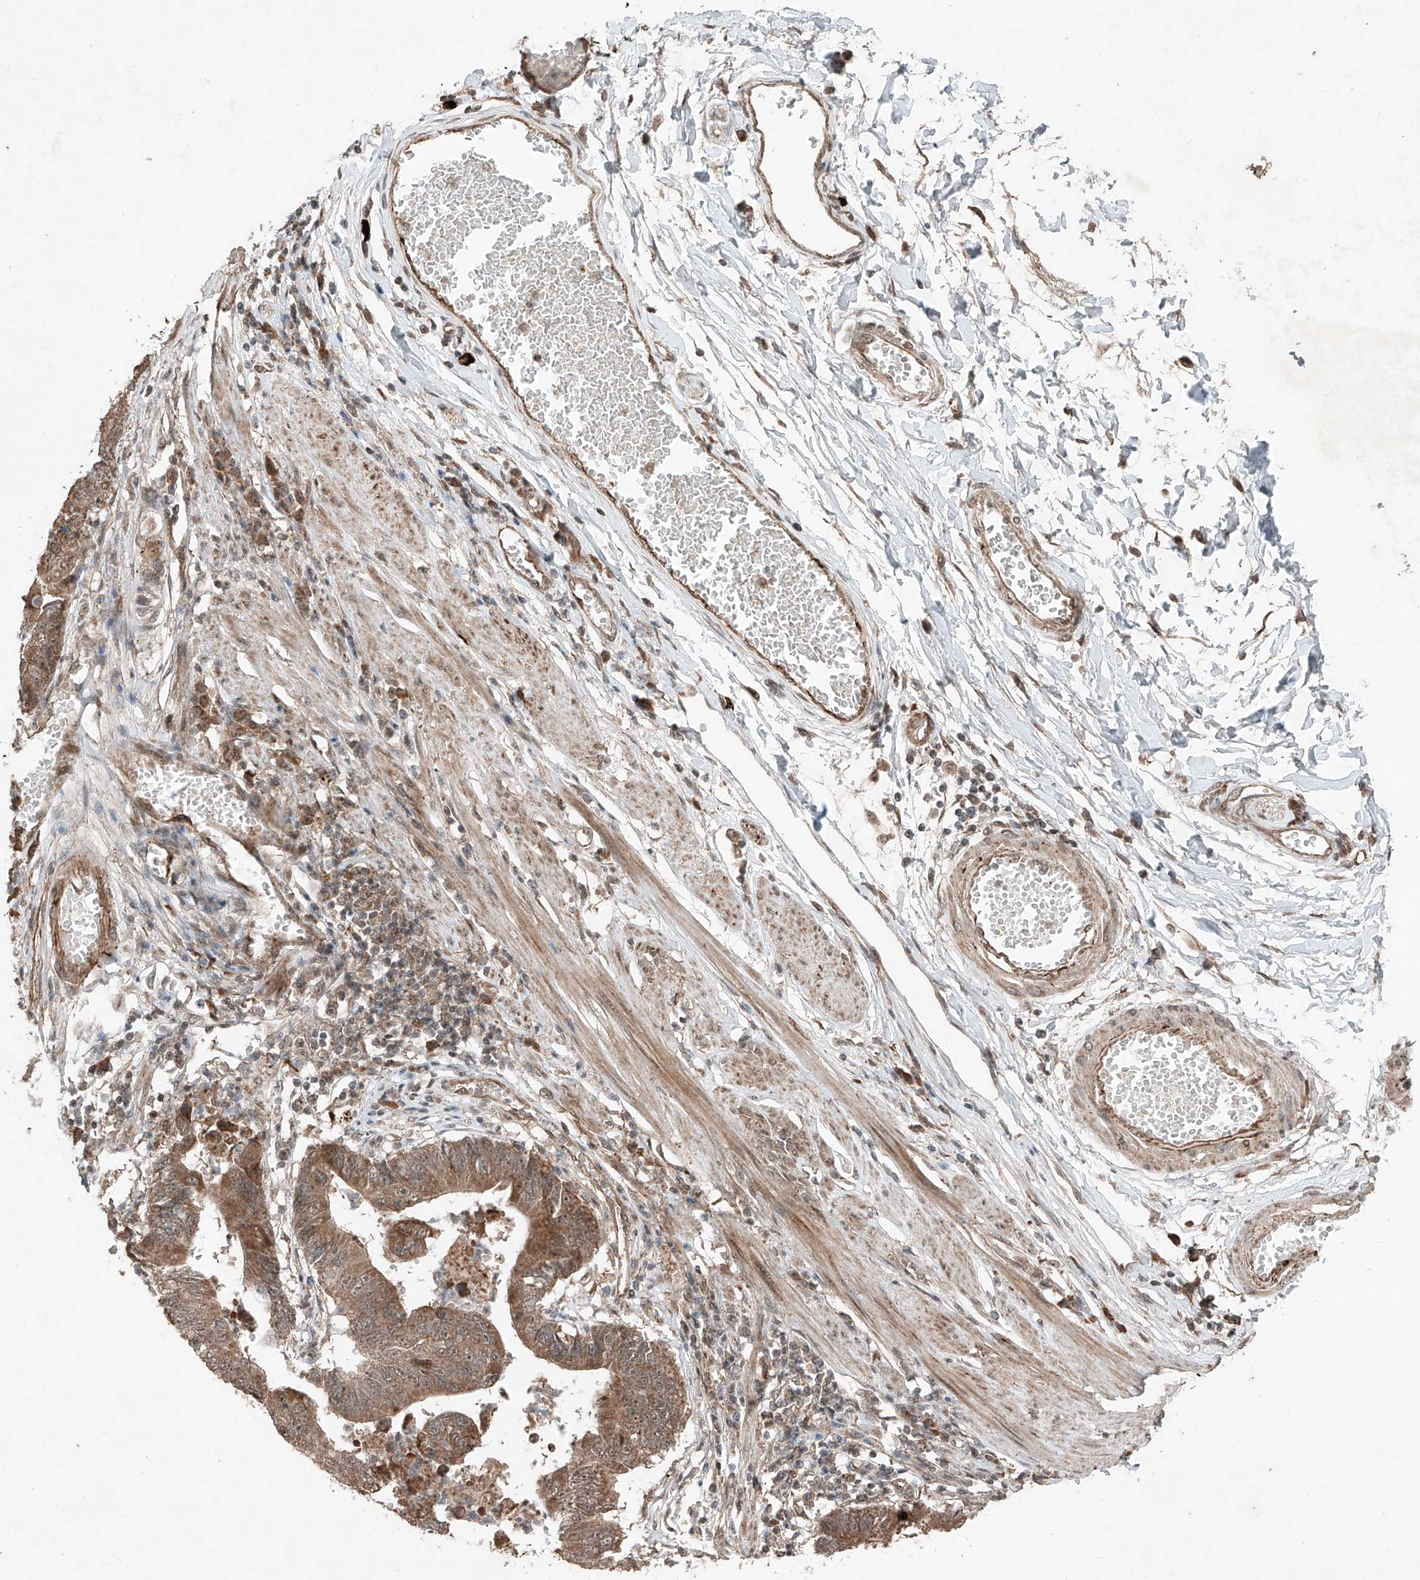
{"staining": {"intensity": "moderate", "quantity": ">75%", "location": "cytoplasmic/membranous"}, "tissue": "stomach cancer", "cell_type": "Tumor cells", "image_type": "cancer", "snomed": [{"axis": "morphology", "description": "Adenocarcinoma, NOS"}, {"axis": "topography", "description": "Stomach"}], "caption": "A high-resolution micrograph shows IHC staining of adenocarcinoma (stomach), which displays moderate cytoplasmic/membranous expression in about >75% of tumor cells.", "gene": "ZNF620", "patient": {"sex": "male", "age": 59}}